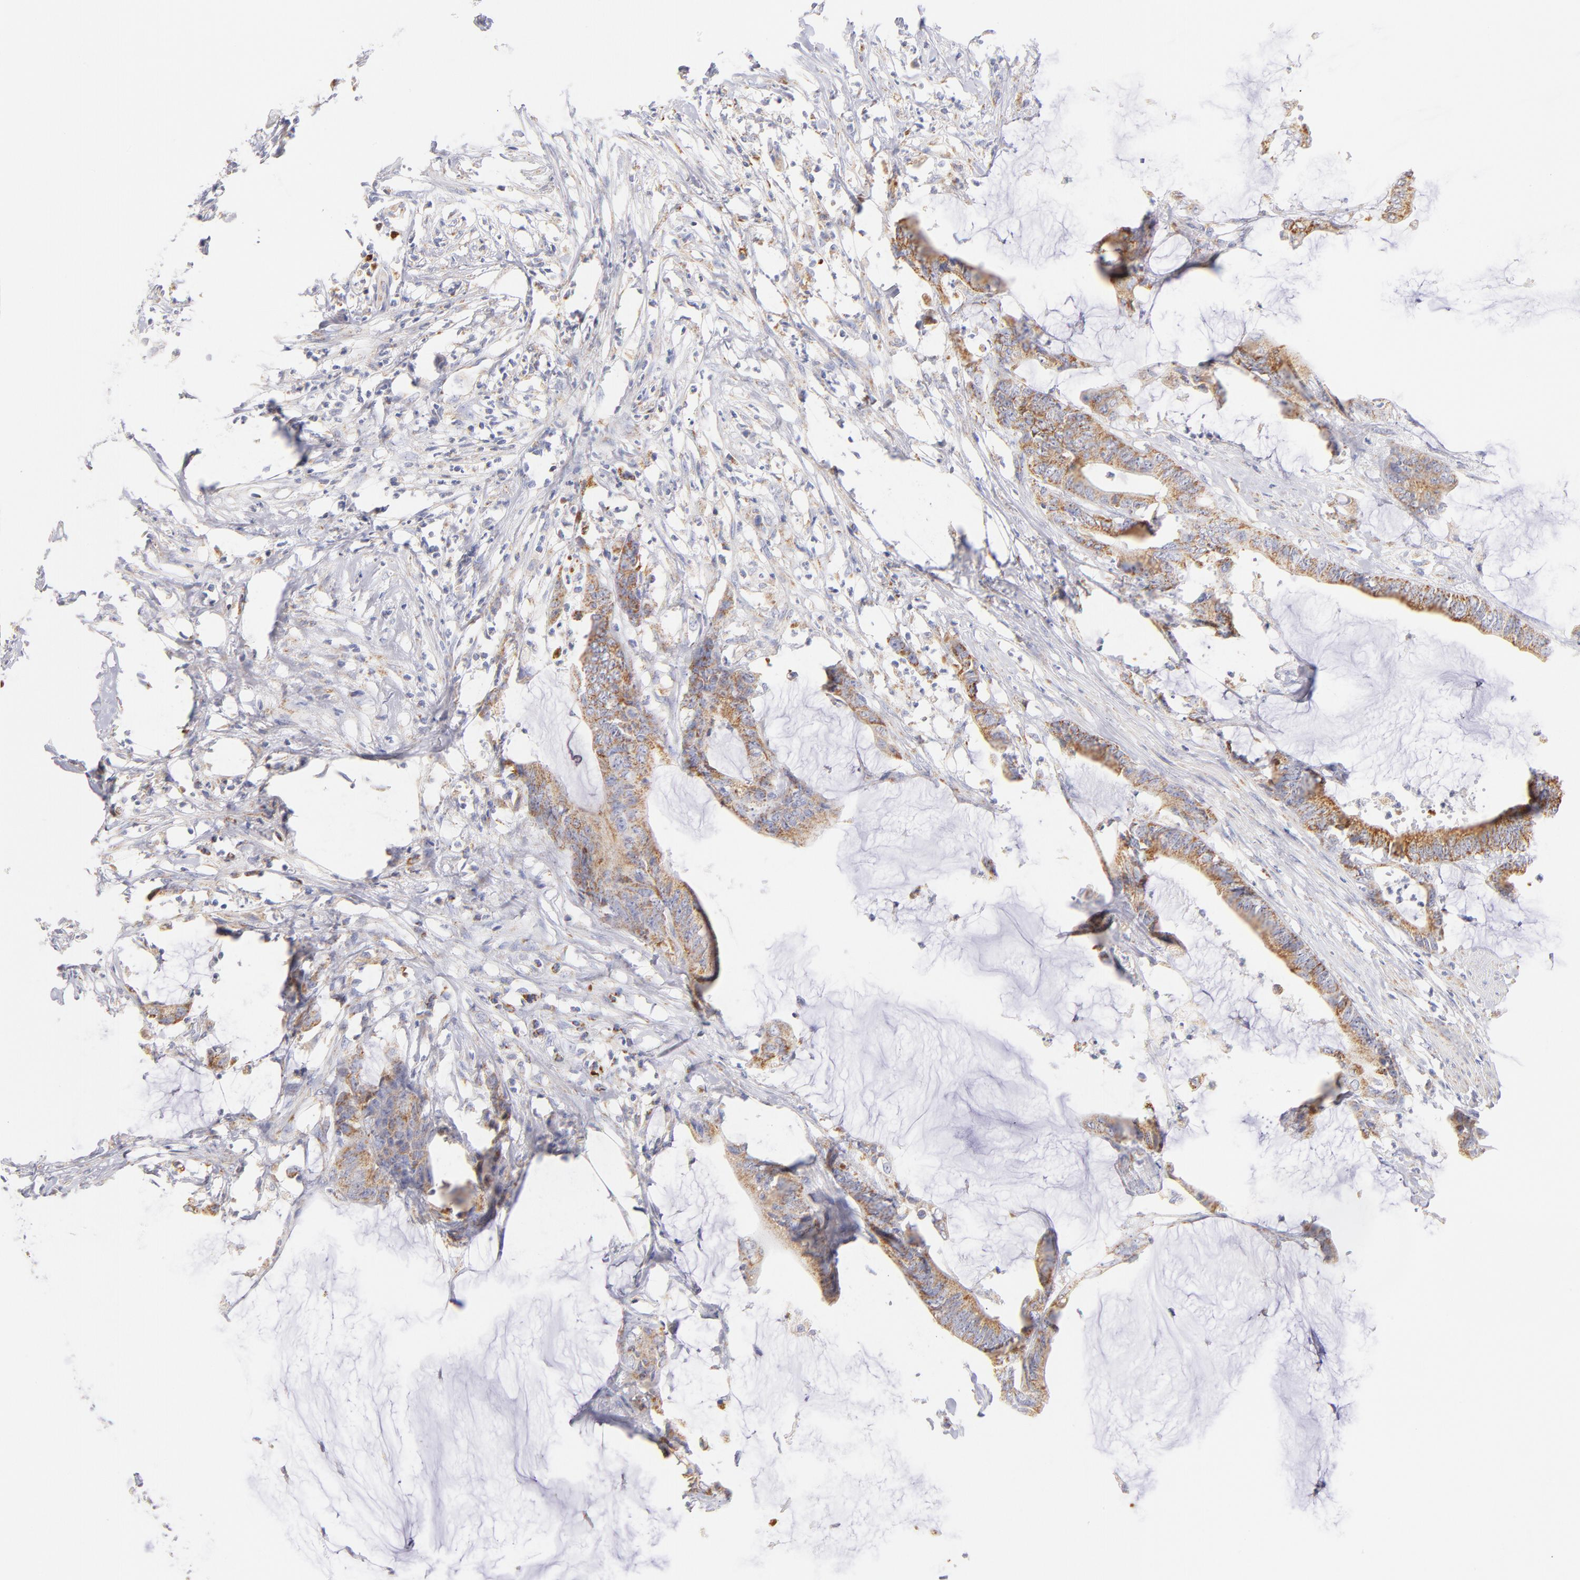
{"staining": {"intensity": "moderate", "quantity": ">75%", "location": "cytoplasmic/membranous"}, "tissue": "colorectal cancer", "cell_type": "Tumor cells", "image_type": "cancer", "snomed": [{"axis": "morphology", "description": "Adenocarcinoma, NOS"}, {"axis": "topography", "description": "Rectum"}], "caption": "Immunohistochemistry image of human colorectal cancer (adenocarcinoma) stained for a protein (brown), which demonstrates medium levels of moderate cytoplasmic/membranous positivity in about >75% of tumor cells.", "gene": "AIFM1", "patient": {"sex": "female", "age": 66}}